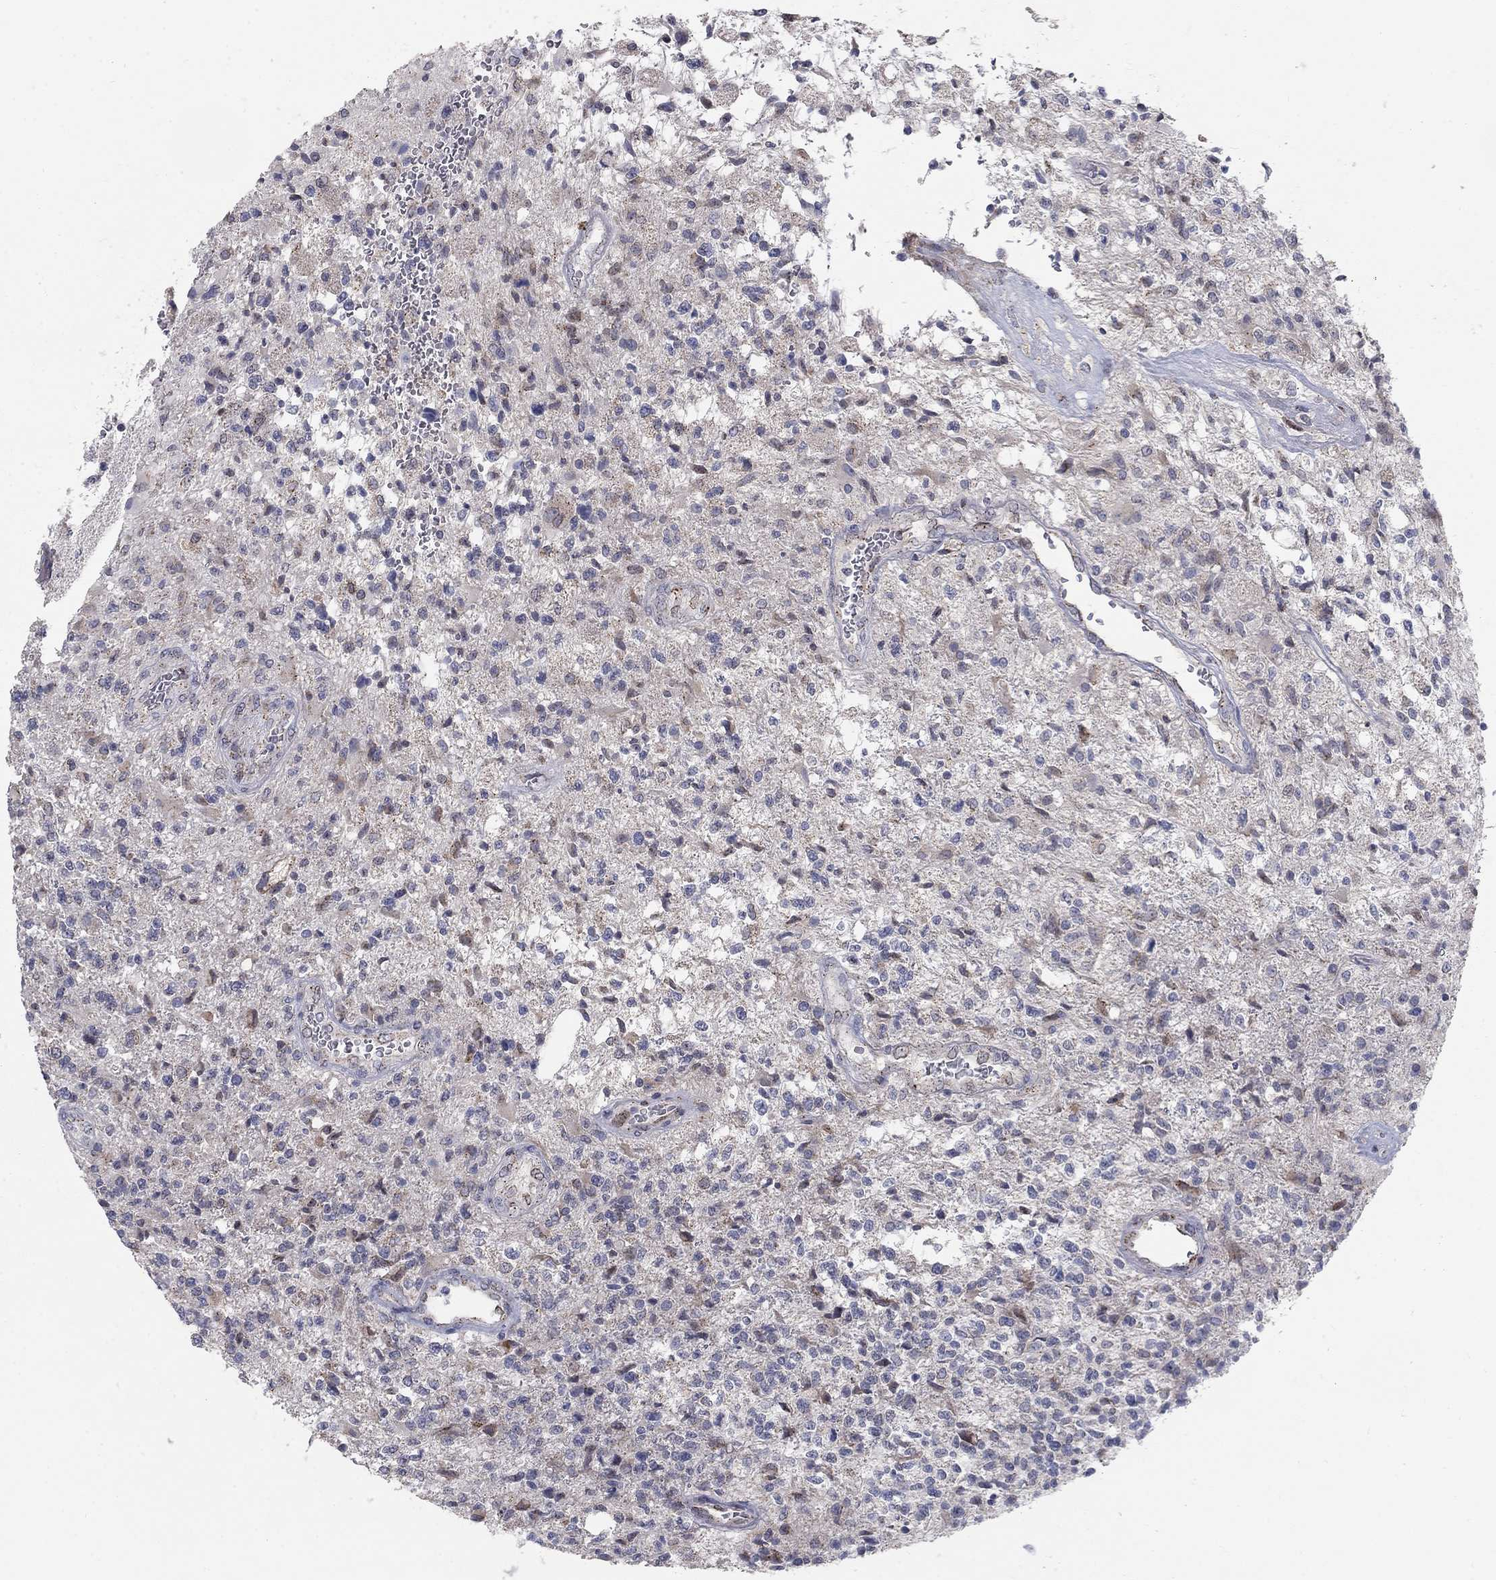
{"staining": {"intensity": "negative", "quantity": "none", "location": "none"}, "tissue": "glioma", "cell_type": "Tumor cells", "image_type": "cancer", "snomed": [{"axis": "morphology", "description": "Glioma, malignant, High grade"}, {"axis": "topography", "description": "Brain"}], "caption": "The immunohistochemistry (IHC) photomicrograph has no significant positivity in tumor cells of malignant glioma (high-grade) tissue. (Stains: DAB (3,3'-diaminobenzidine) immunohistochemistry with hematoxylin counter stain, Microscopy: brightfield microscopy at high magnification).", "gene": "PANK3", "patient": {"sex": "male", "age": 56}}